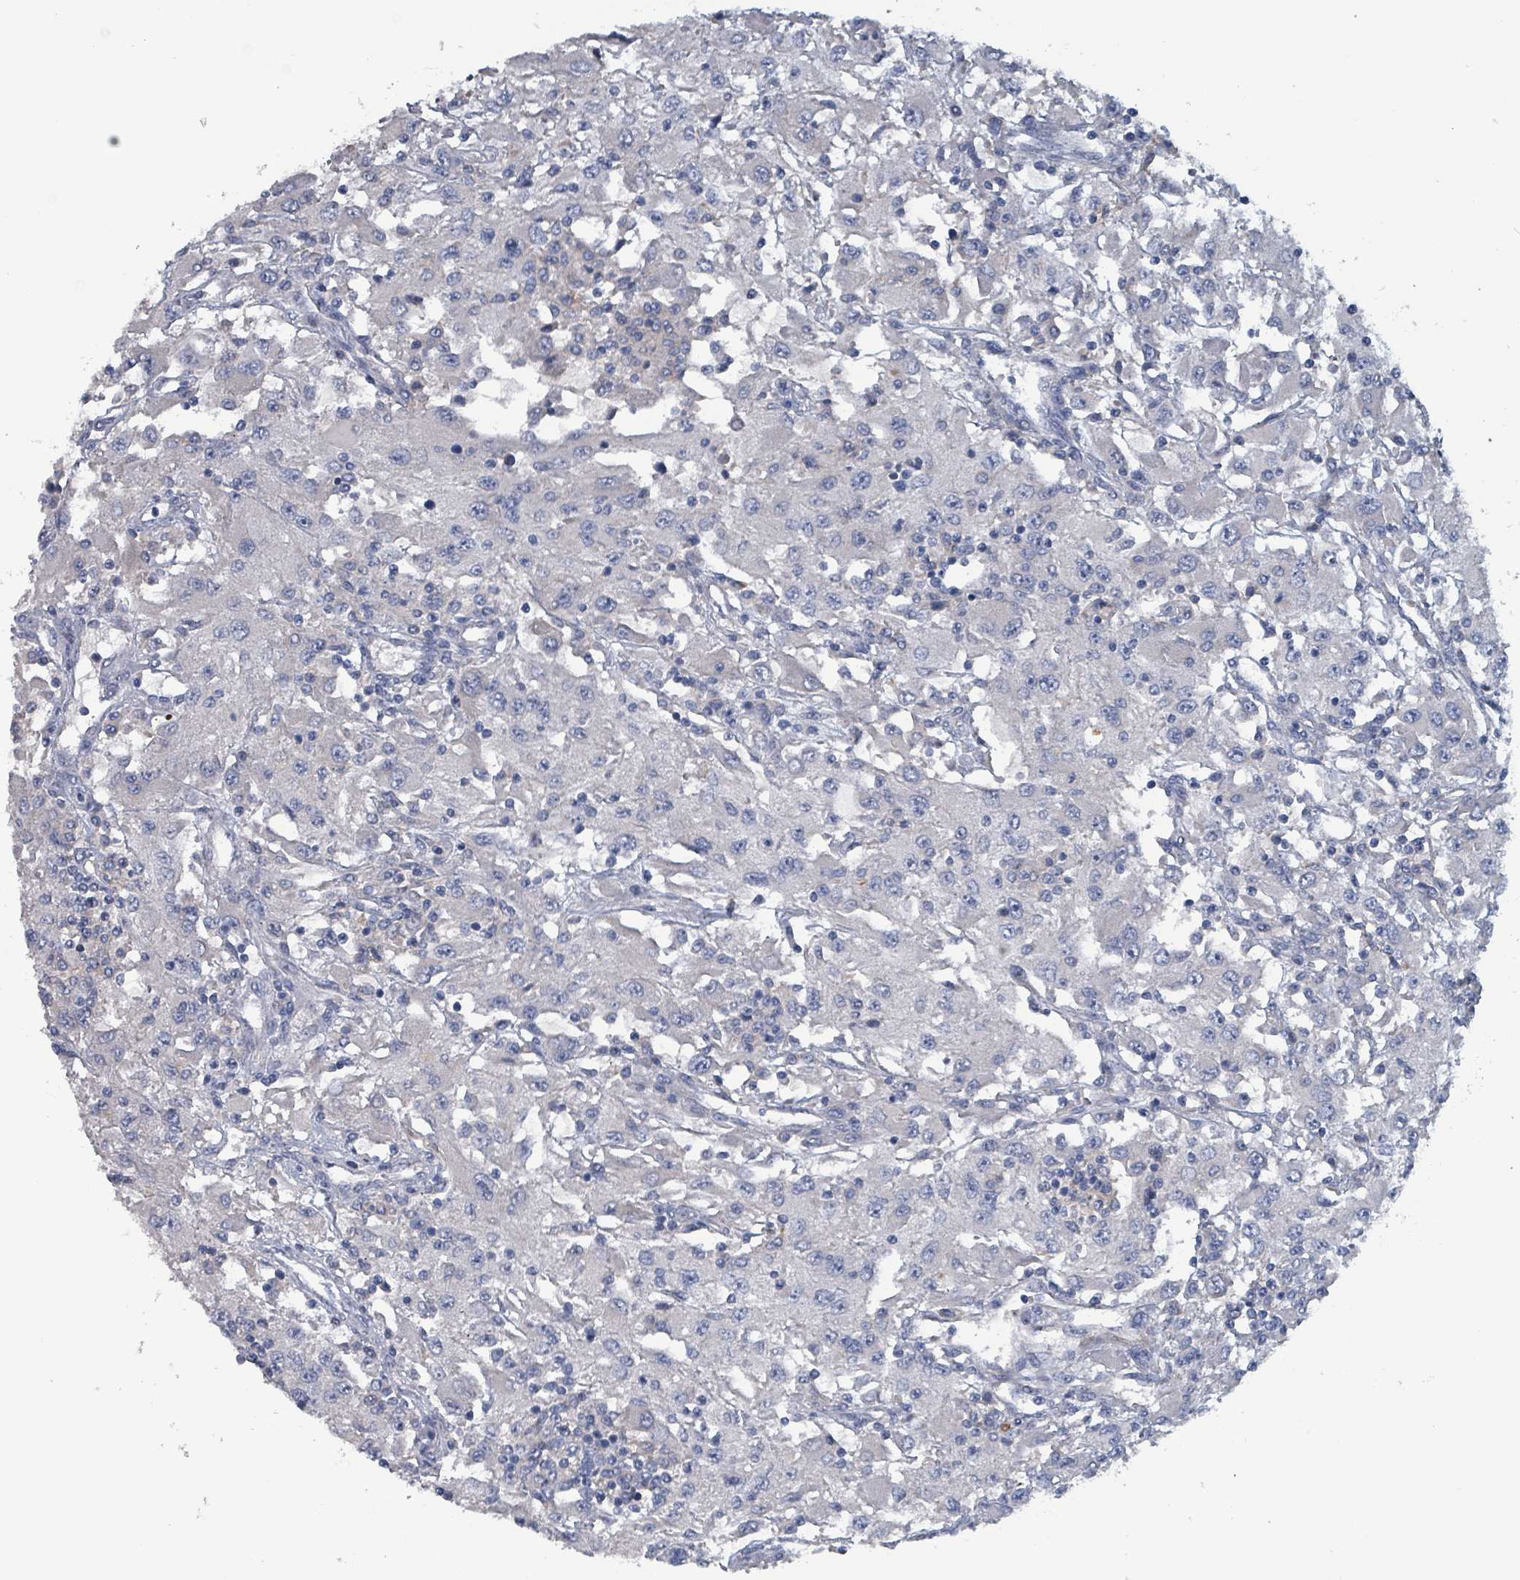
{"staining": {"intensity": "negative", "quantity": "none", "location": "none"}, "tissue": "renal cancer", "cell_type": "Tumor cells", "image_type": "cancer", "snomed": [{"axis": "morphology", "description": "Adenocarcinoma, NOS"}, {"axis": "topography", "description": "Kidney"}], "caption": "High power microscopy photomicrograph of an immunohistochemistry (IHC) image of renal cancer (adenocarcinoma), revealing no significant positivity in tumor cells.", "gene": "TAAR5", "patient": {"sex": "female", "age": 67}}